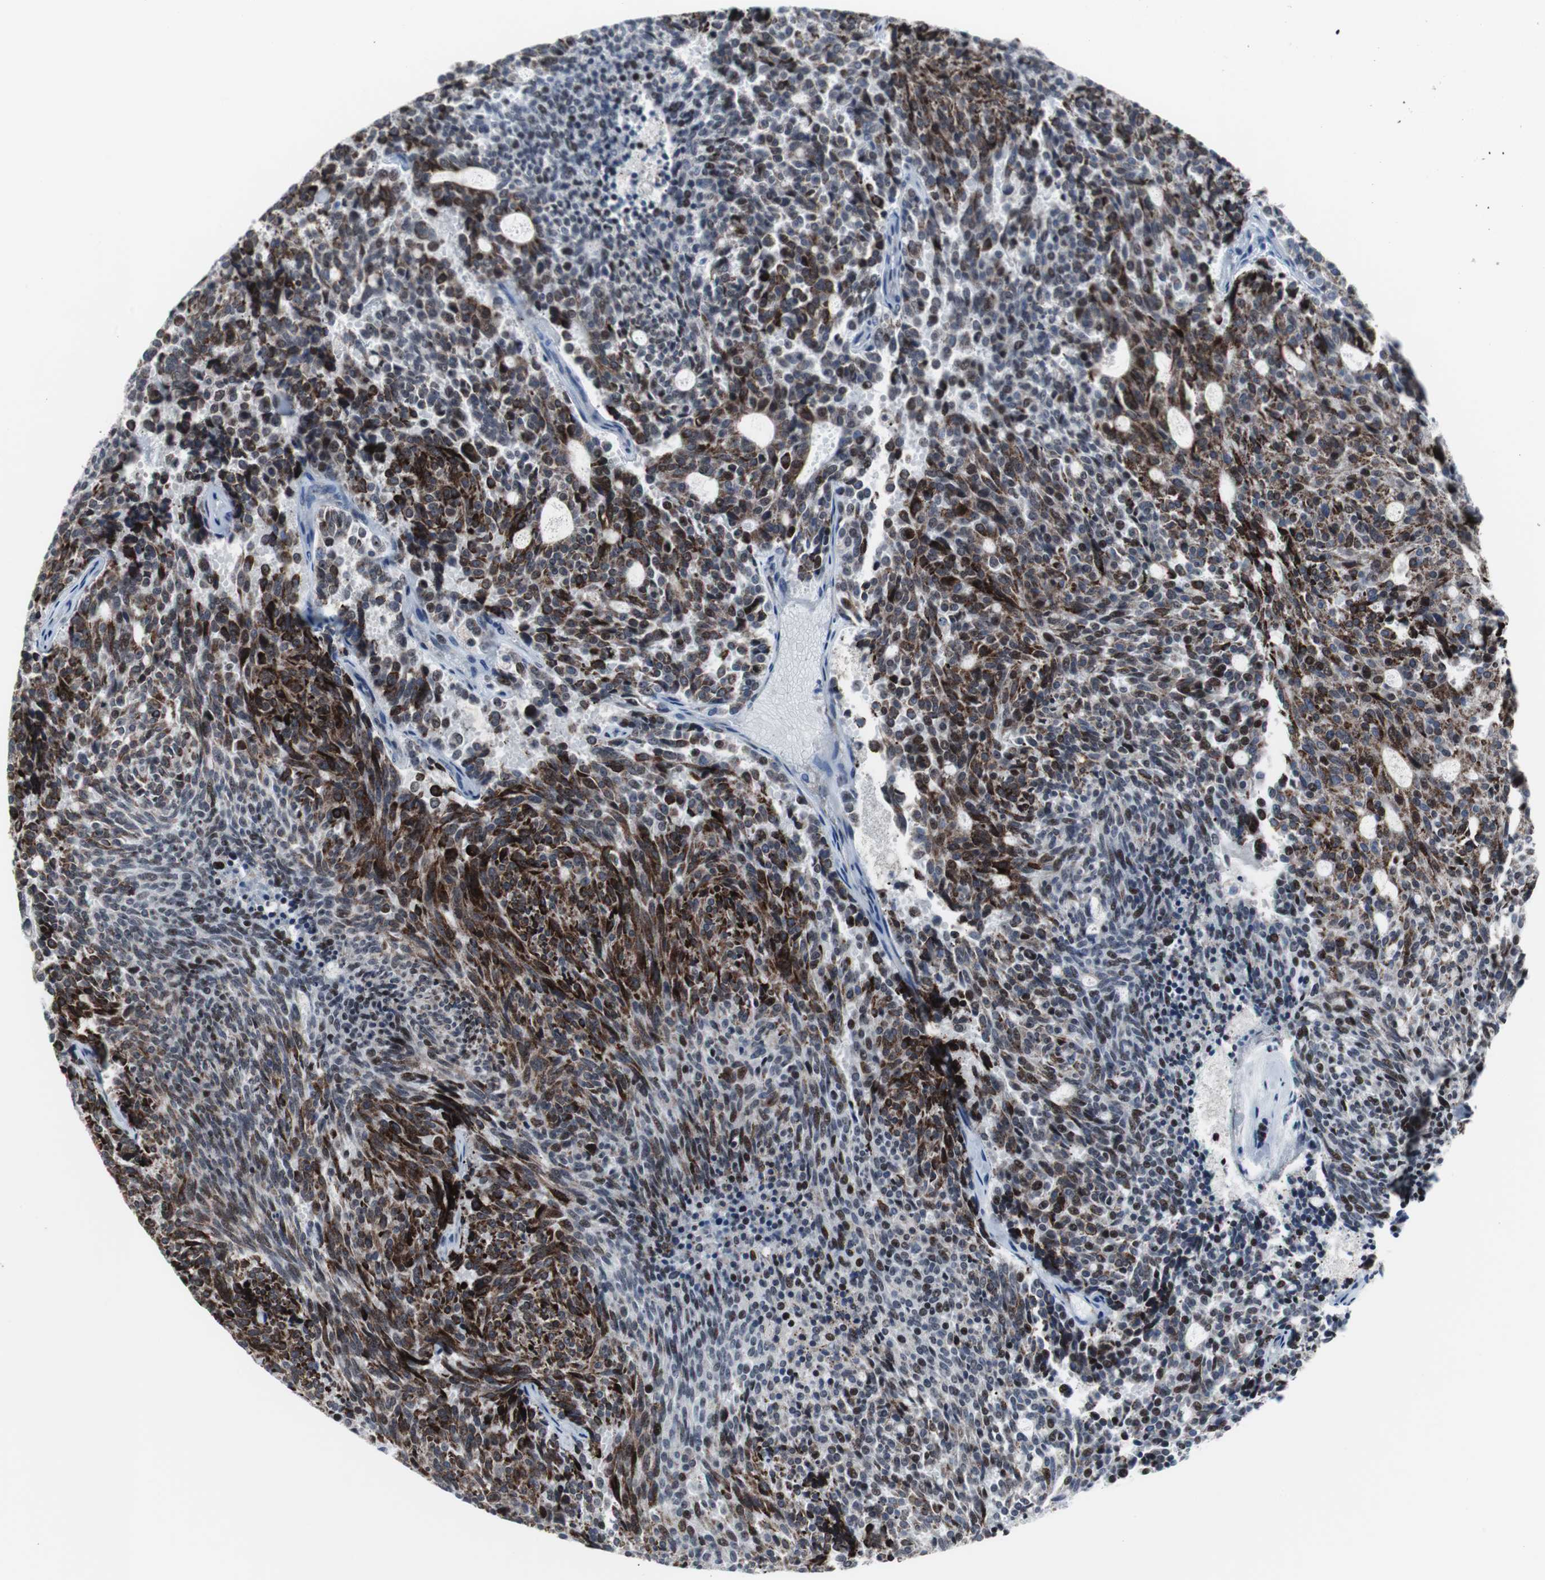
{"staining": {"intensity": "moderate", "quantity": "25%-75%", "location": "cytoplasmic/membranous"}, "tissue": "carcinoid", "cell_type": "Tumor cells", "image_type": "cancer", "snomed": [{"axis": "morphology", "description": "Carcinoid, malignant, NOS"}, {"axis": "topography", "description": "Pancreas"}], "caption": "The histopathology image reveals immunohistochemical staining of carcinoid. There is moderate cytoplasmic/membranous staining is identified in approximately 25%-75% of tumor cells.", "gene": "DOK1", "patient": {"sex": "female", "age": 54}}